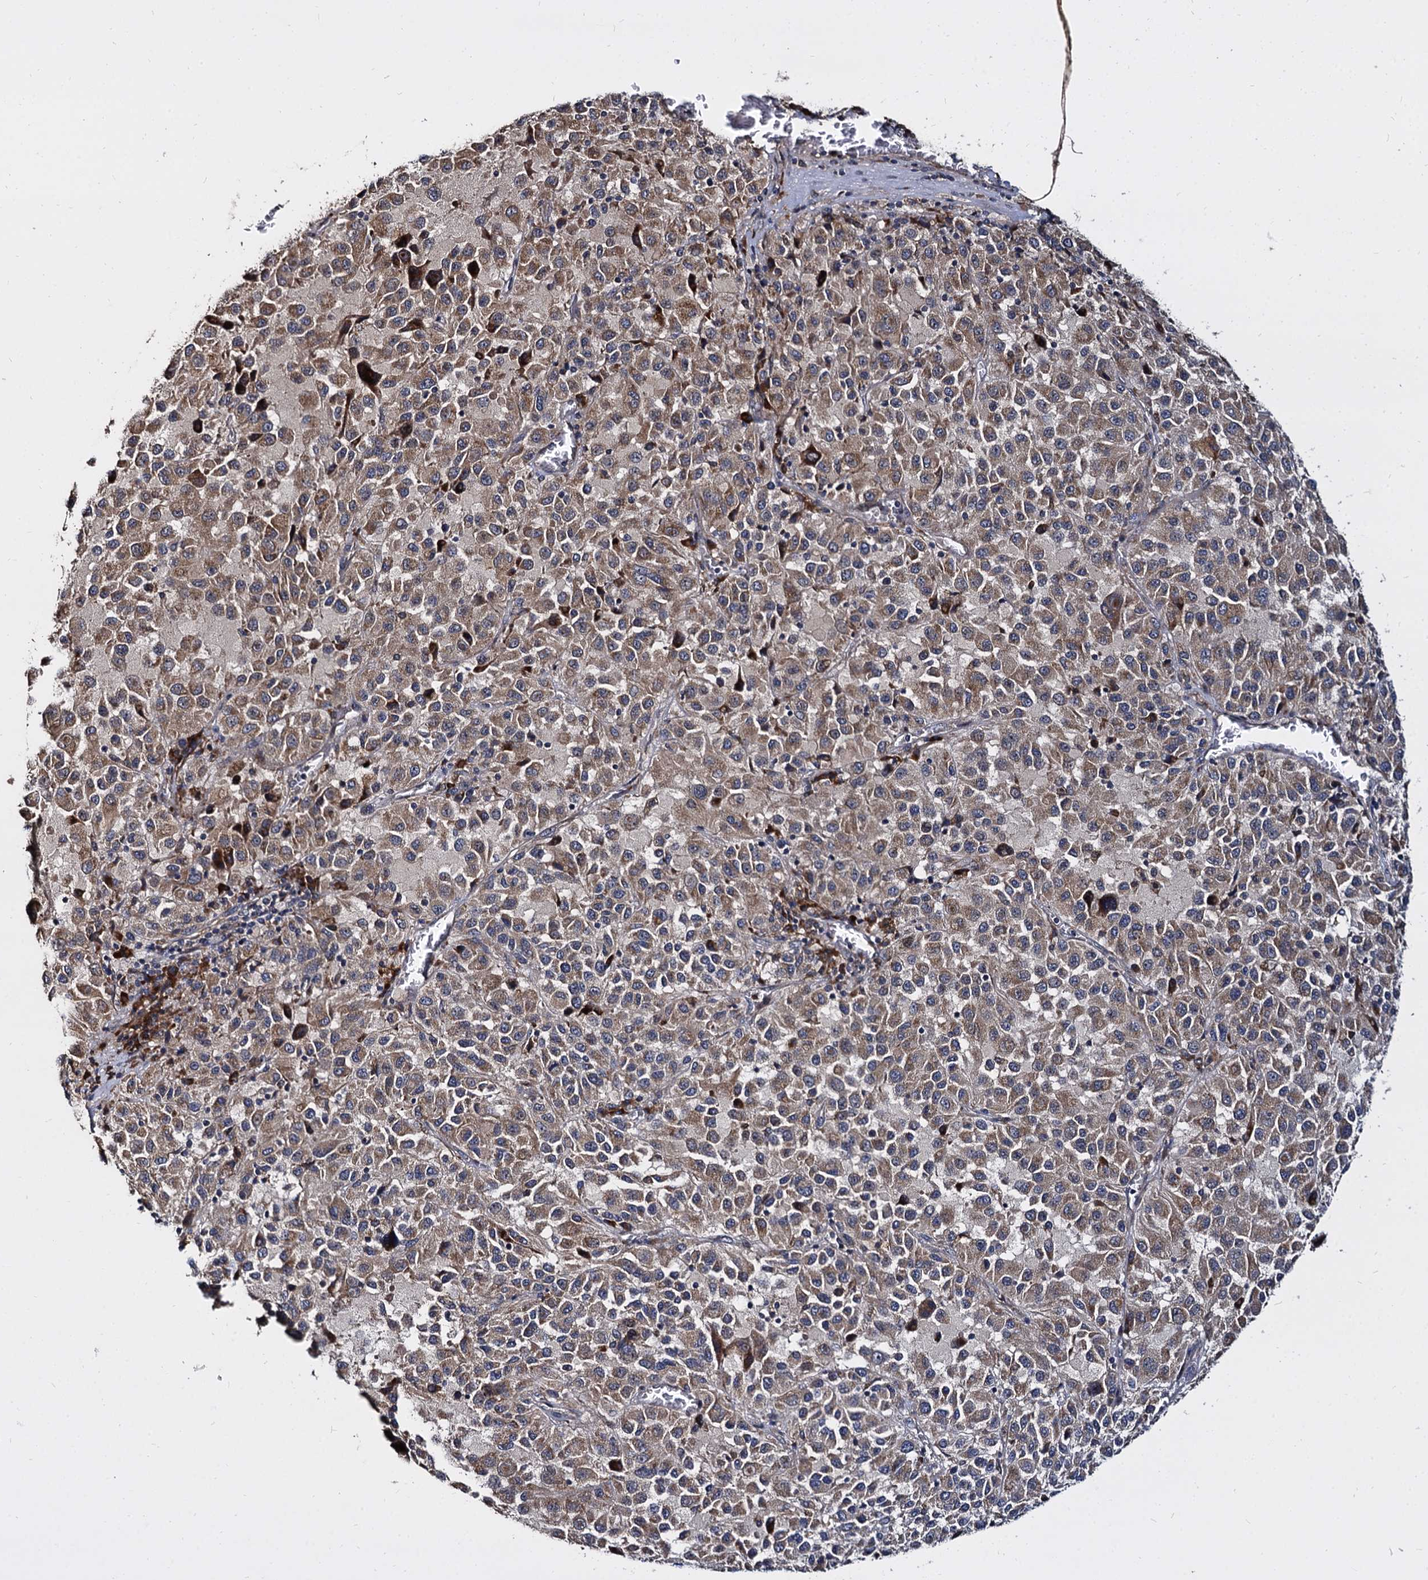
{"staining": {"intensity": "moderate", "quantity": ">75%", "location": "cytoplasmic/membranous"}, "tissue": "melanoma", "cell_type": "Tumor cells", "image_type": "cancer", "snomed": [{"axis": "morphology", "description": "Malignant melanoma, Metastatic site"}, {"axis": "topography", "description": "Lung"}], "caption": "Melanoma stained with a brown dye shows moderate cytoplasmic/membranous positive positivity in approximately >75% of tumor cells.", "gene": "WWC3", "patient": {"sex": "male", "age": 64}}